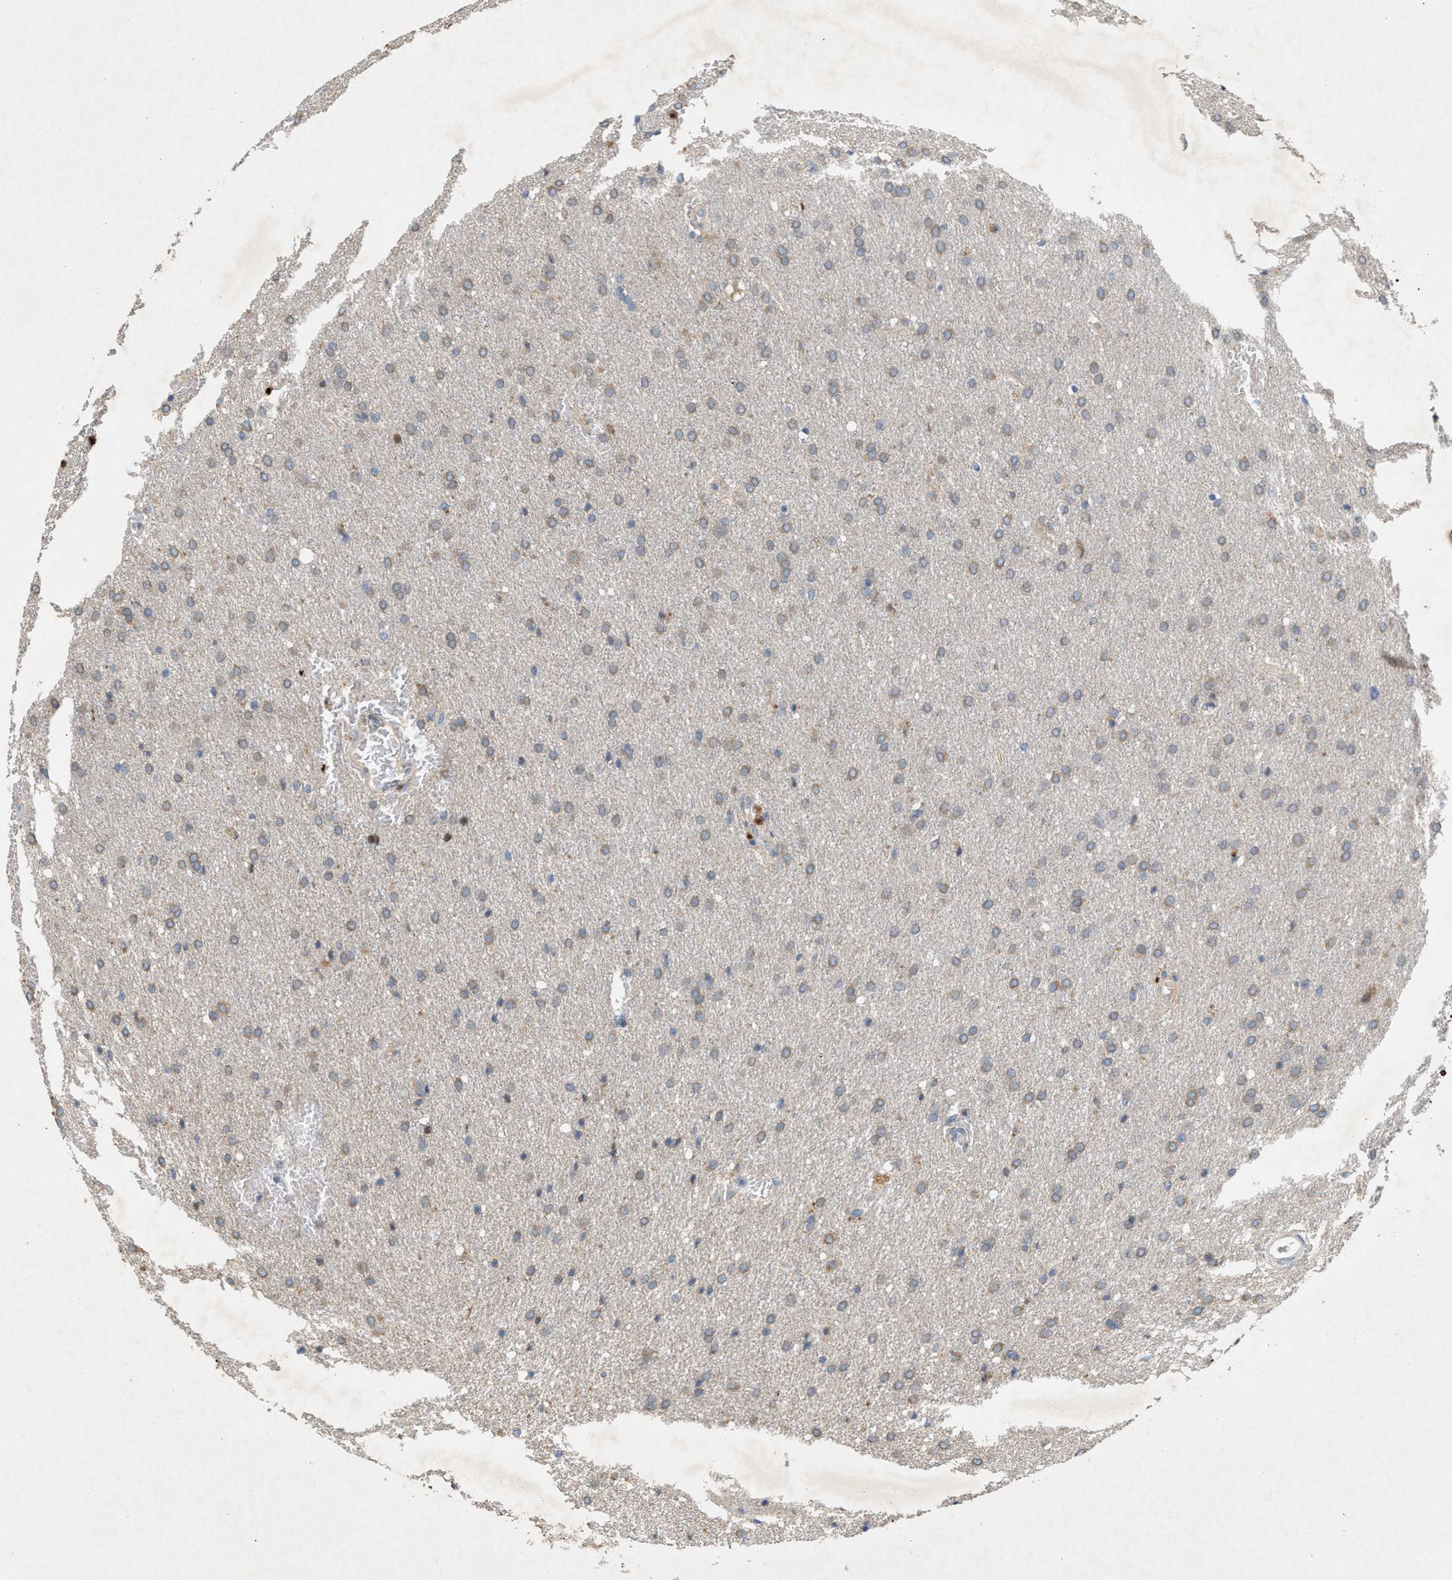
{"staining": {"intensity": "weak", "quantity": ">75%", "location": "cytoplasmic/membranous"}, "tissue": "glioma", "cell_type": "Tumor cells", "image_type": "cancer", "snomed": [{"axis": "morphology", "description": "Glioma, malignant, Low grade"}, {"axis": "topography", "description": "Brain"}], "caption": "Glioma was stained to show a protein in brown. There is low levels of weak cytoplasmic/membranous positivity in approximately >75% of tumor cells. Ihc stains the protein in brown and the nuclei are stained blue.", "gene": "DCAF7", "patient": {"sex": "female", "age": 37}}